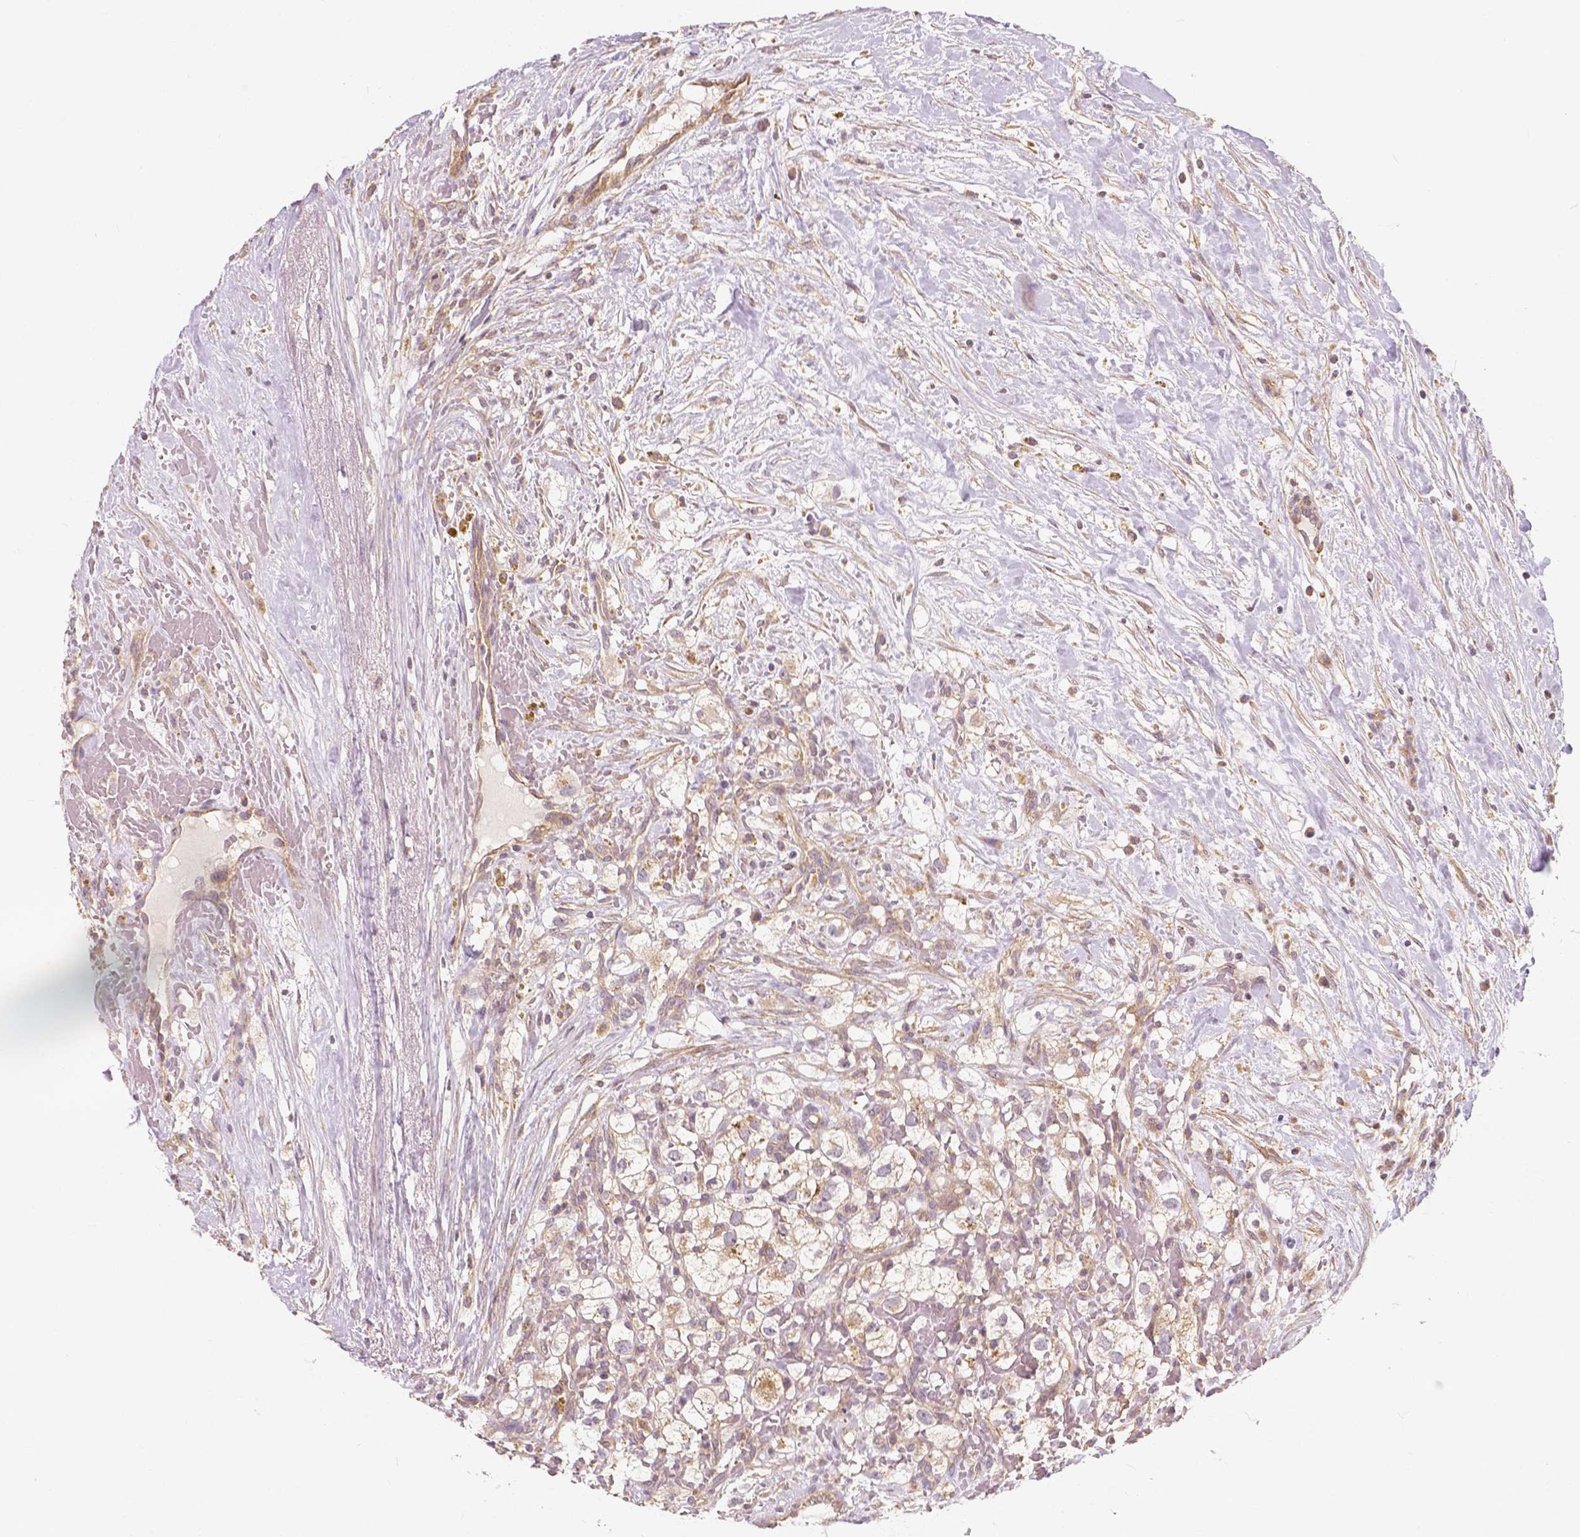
{"staining": {"intensity": "weak", "quantity": "25%-75%", "location": "cytoplasmic/membranous"}, "tissue": "renal cancer", "cell_type": "Tumor cells", "image_type": "cancer", "snomed": [{"axis": "morphology", "description": "Adenocarcinoma, NOS"}, {"axis": "topography", "description": "Kidney"}], "caption": "Protein expression by IHC reveals weak cytoplasmic/membranous positivity in about 25%-75% of tumor cells in renal cancer (adenocarcinoma).", "gene": "SNX12", "patient": {"sex": "male", "age": 59}}